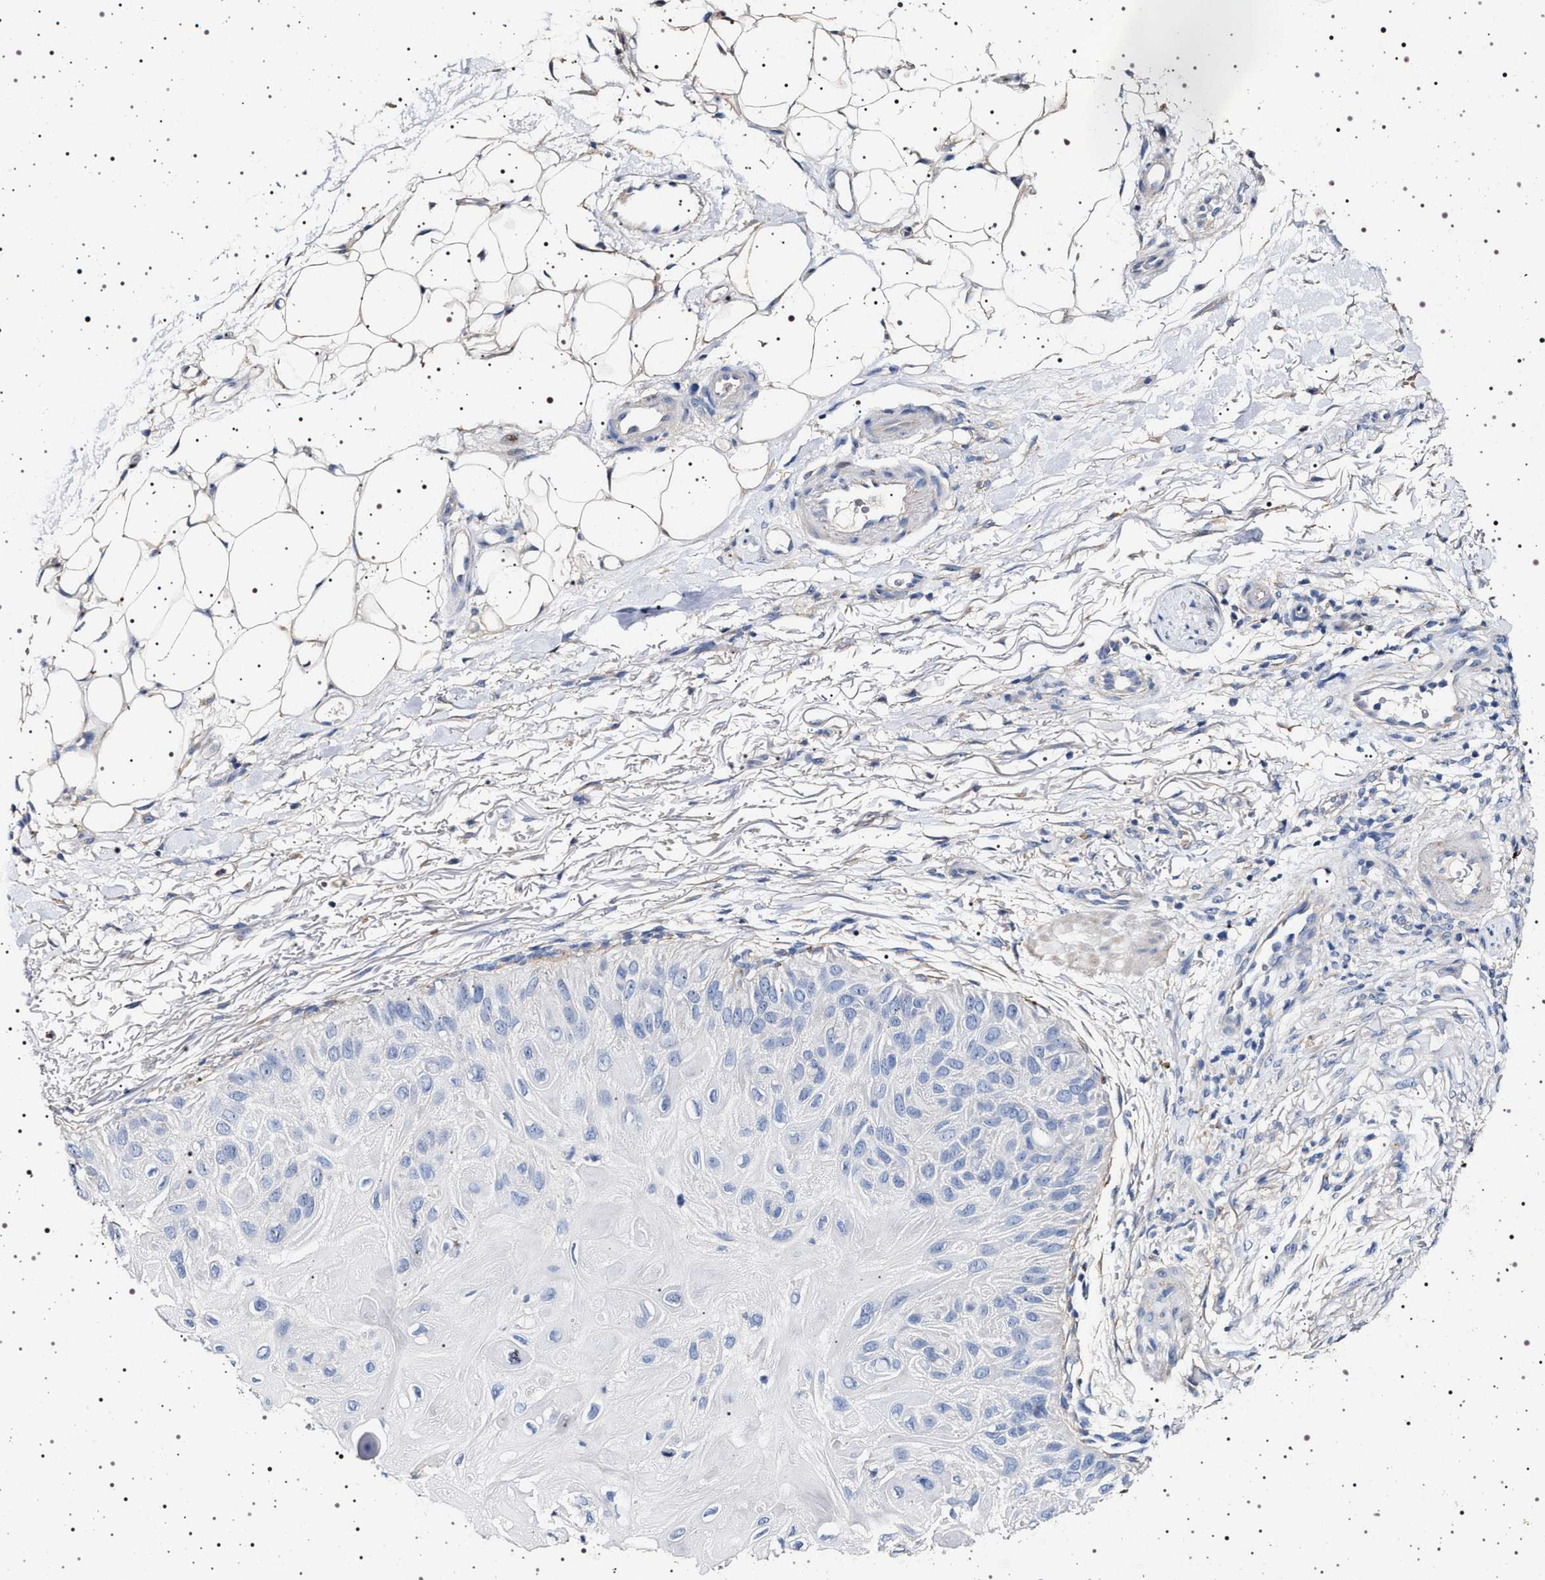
{"staining": {"intensity": "negative", "quantity": "none", "location": "none"}, "tissue": "skin cancer", "cell_type": "Tumor cells", "image_type": "cancer", "snomed": [{"axis": "morphology", "description": "Squamous cell carcinoma, NOS"}, {"axis": "topography", "description": "Skin"}], "caption": "There is no significant positivity in tumor cells of squamous cell carcinoma (skin).", "gene": "NAALADL2", "patient": {"sex": "female", "age": 77}}